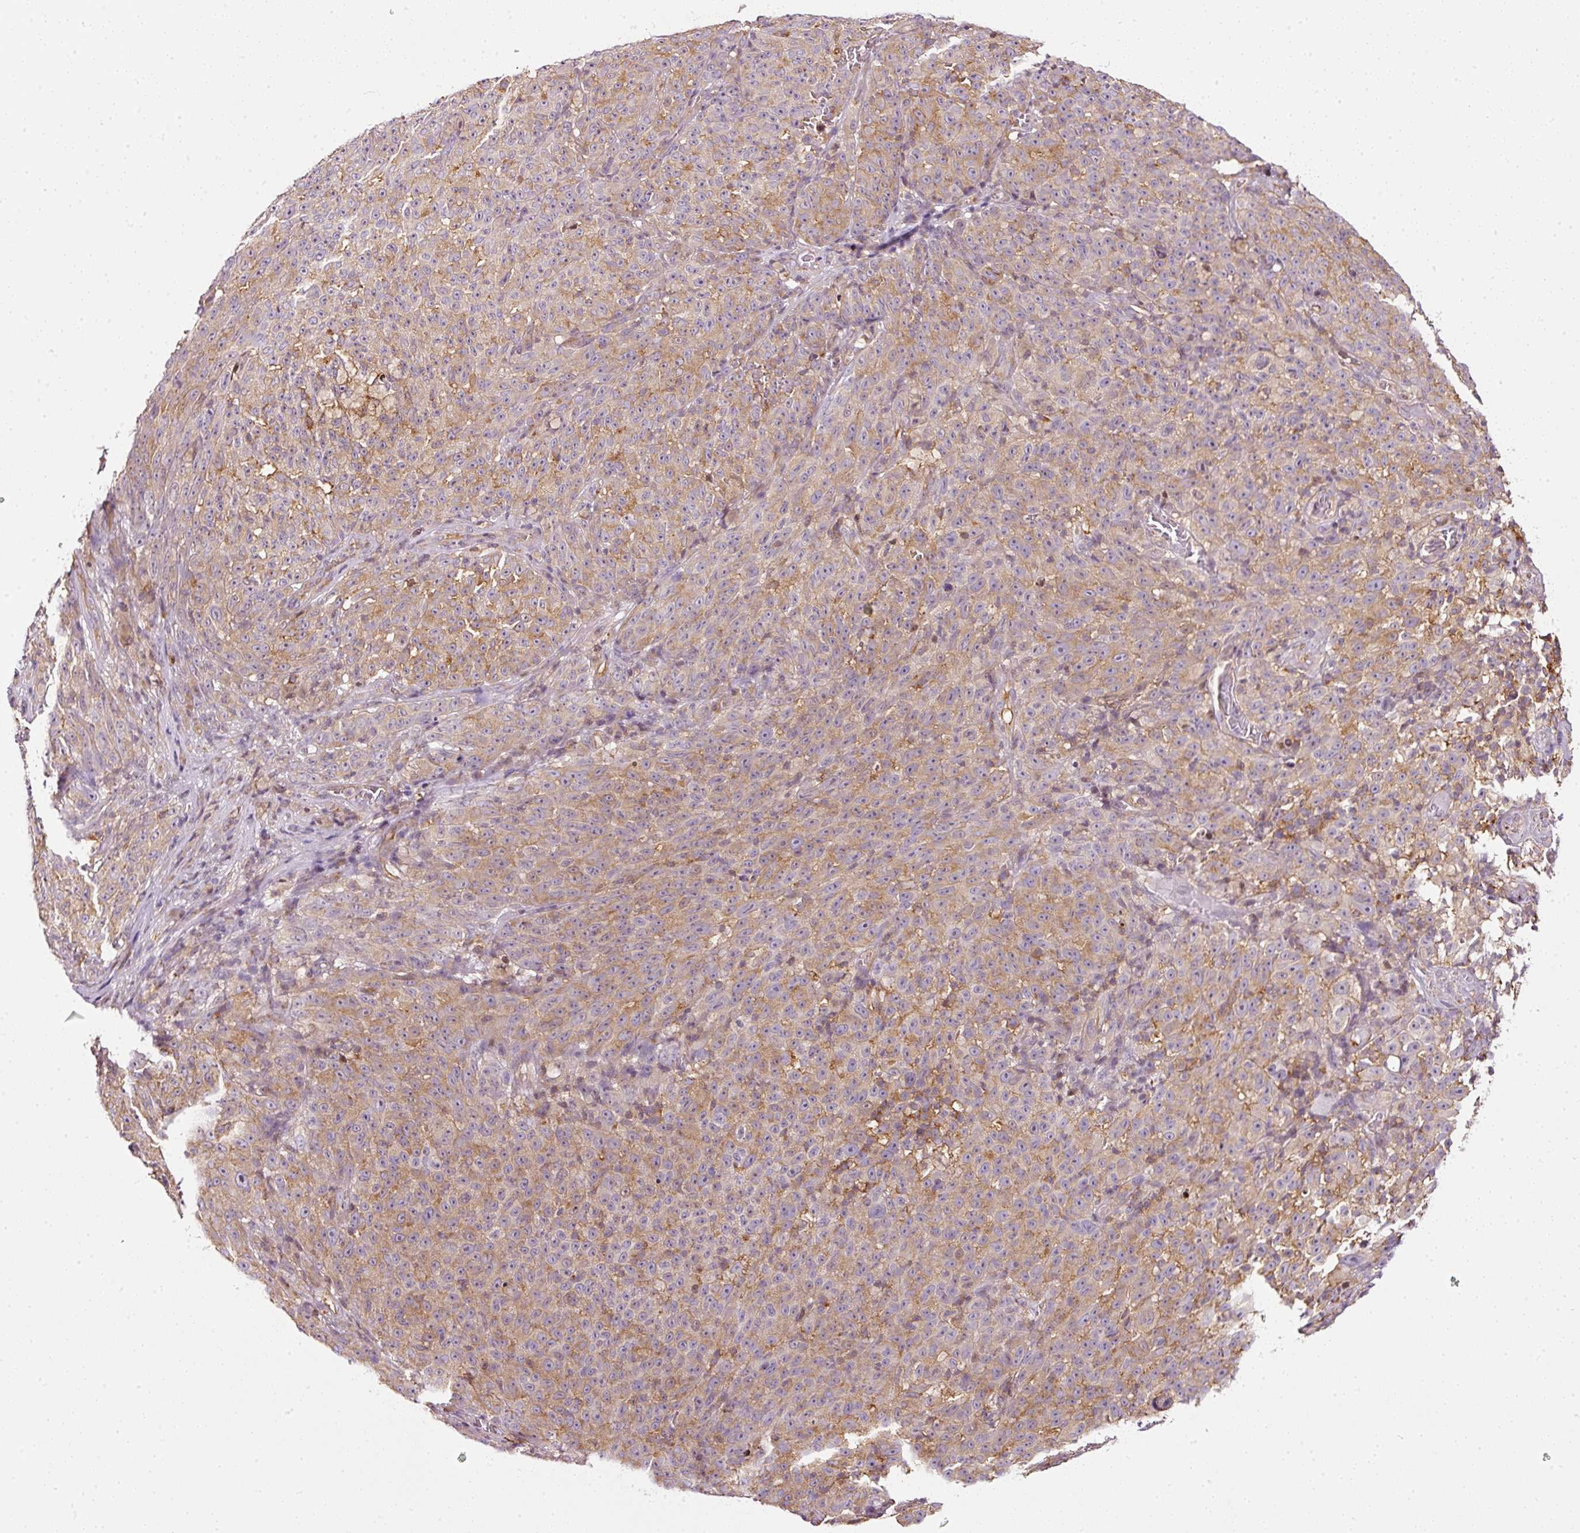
{"staining": {"intensity": "moderate", "quantity": "25%-75%", "location": "cytoplasmic/membranous"}, "tissue": "melanoma", "cell_type": "Tumor cells", "image_type": "cancer", "snomed": [{"axis": "morphology", "description": "Malignant melanoma, NOS"}, {"axis": "topography", "description": "Skin"}], "caption": "Human melanoma stained with a brown dye reveals moderate cytoplasmic/membranous positive staining in approximately 25%-75% of tumor cells.", "gene": "SCNM1", "patient": {"sex": "female", "age": 82}}